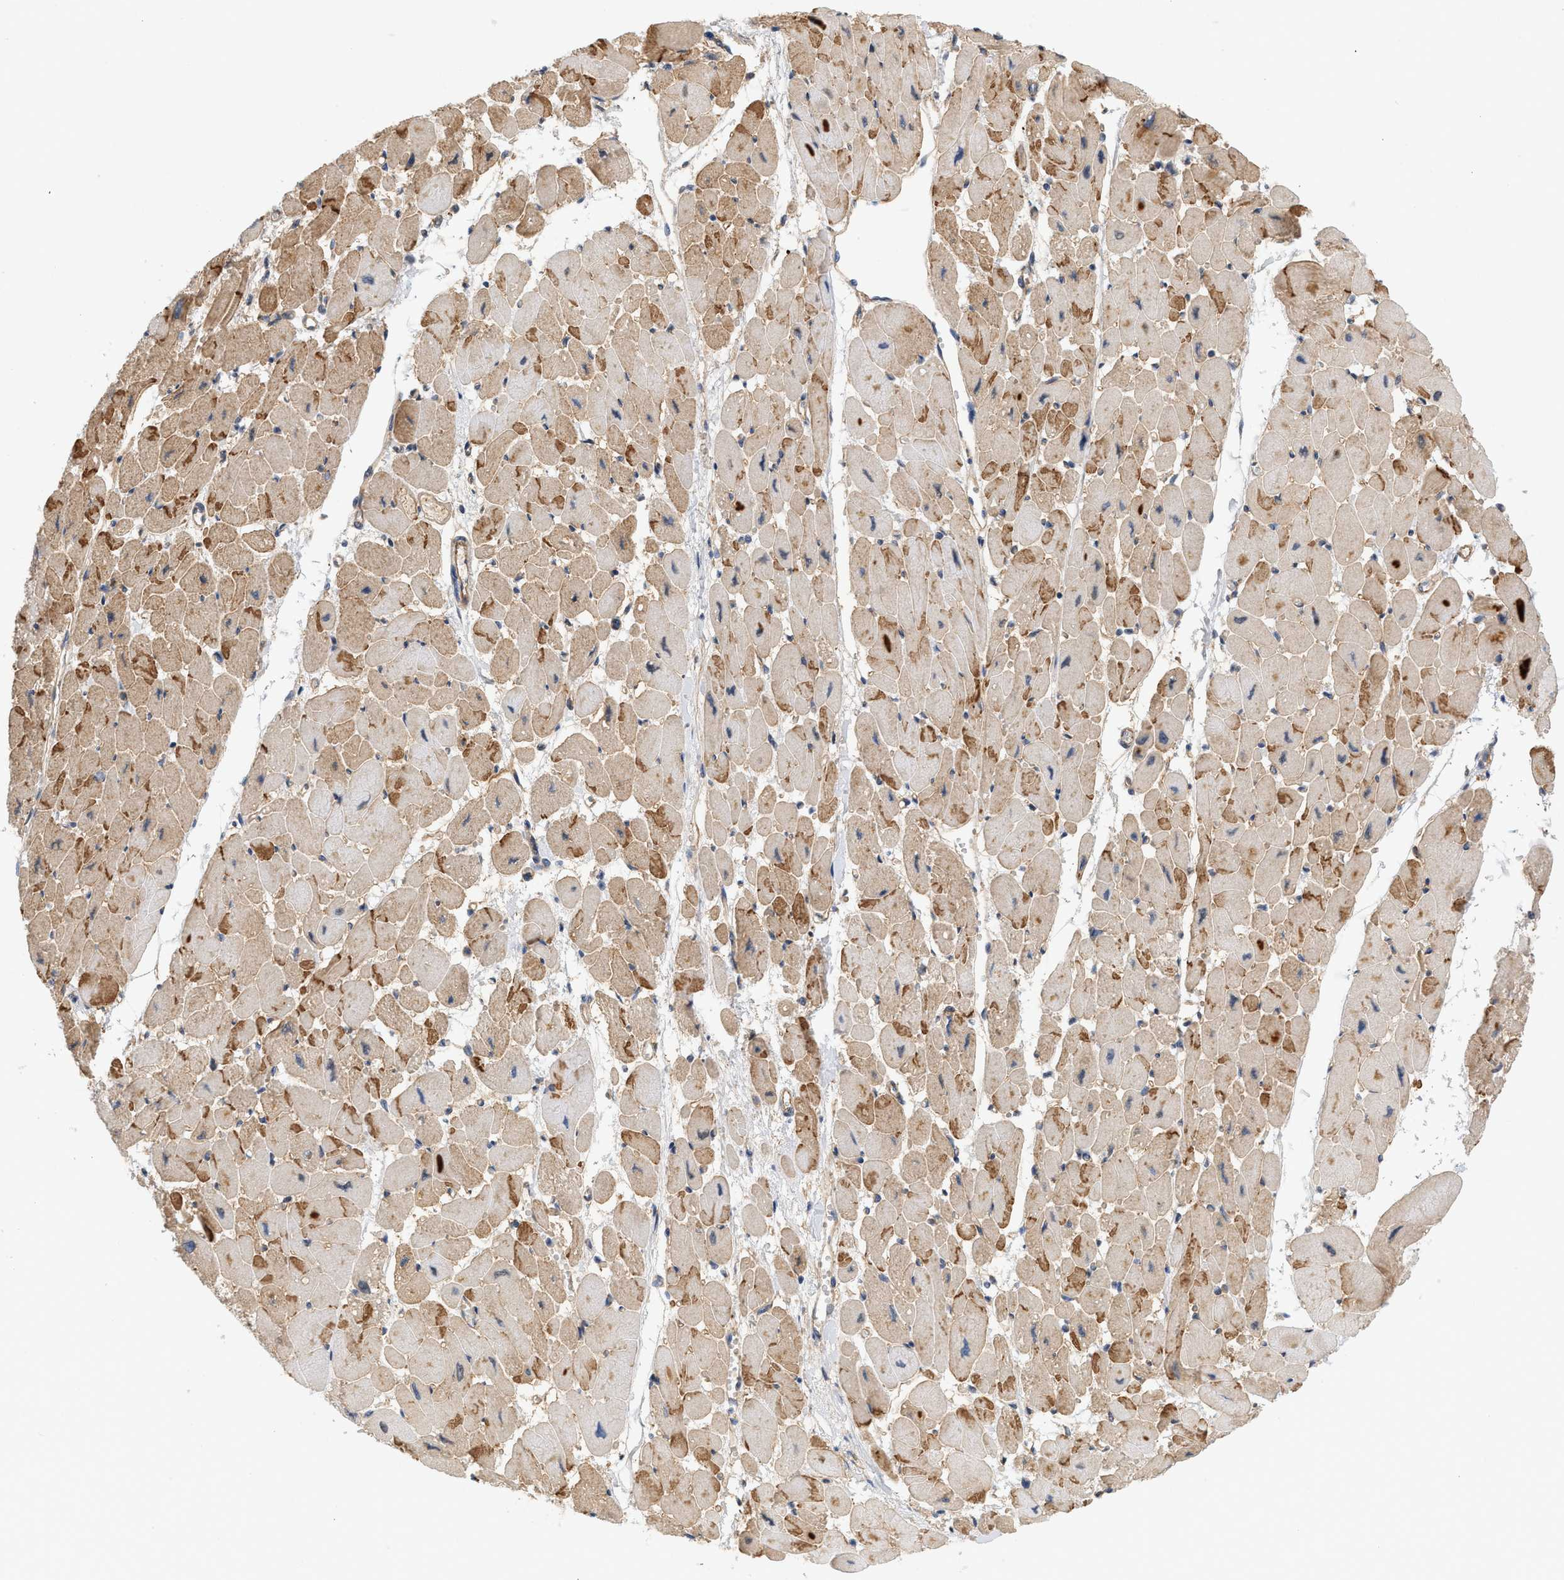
{"staining": {"intensity": "moderate", "quantity": ">75%", "location": "cytoplasmic/membranous"}, "tissue": "heart muscle", "cell_type": "Cardiomyocytes", "image_type": "normal", "snomed": [{"axis": "morphology", "description": "Normal tissue, NOS"}, {"axis": "topography", "description": "Heart"}], "caption": "The photomicrograph displays immunohistochemical staining of benign heart muscle. There is moderate cytoplasmic/membranous staining is identified in about >75% of cardiomyocytes. Nuclei are stained in blue.", "gene": "CTXN1", "patient": {"sex": "female", "age": 54}}